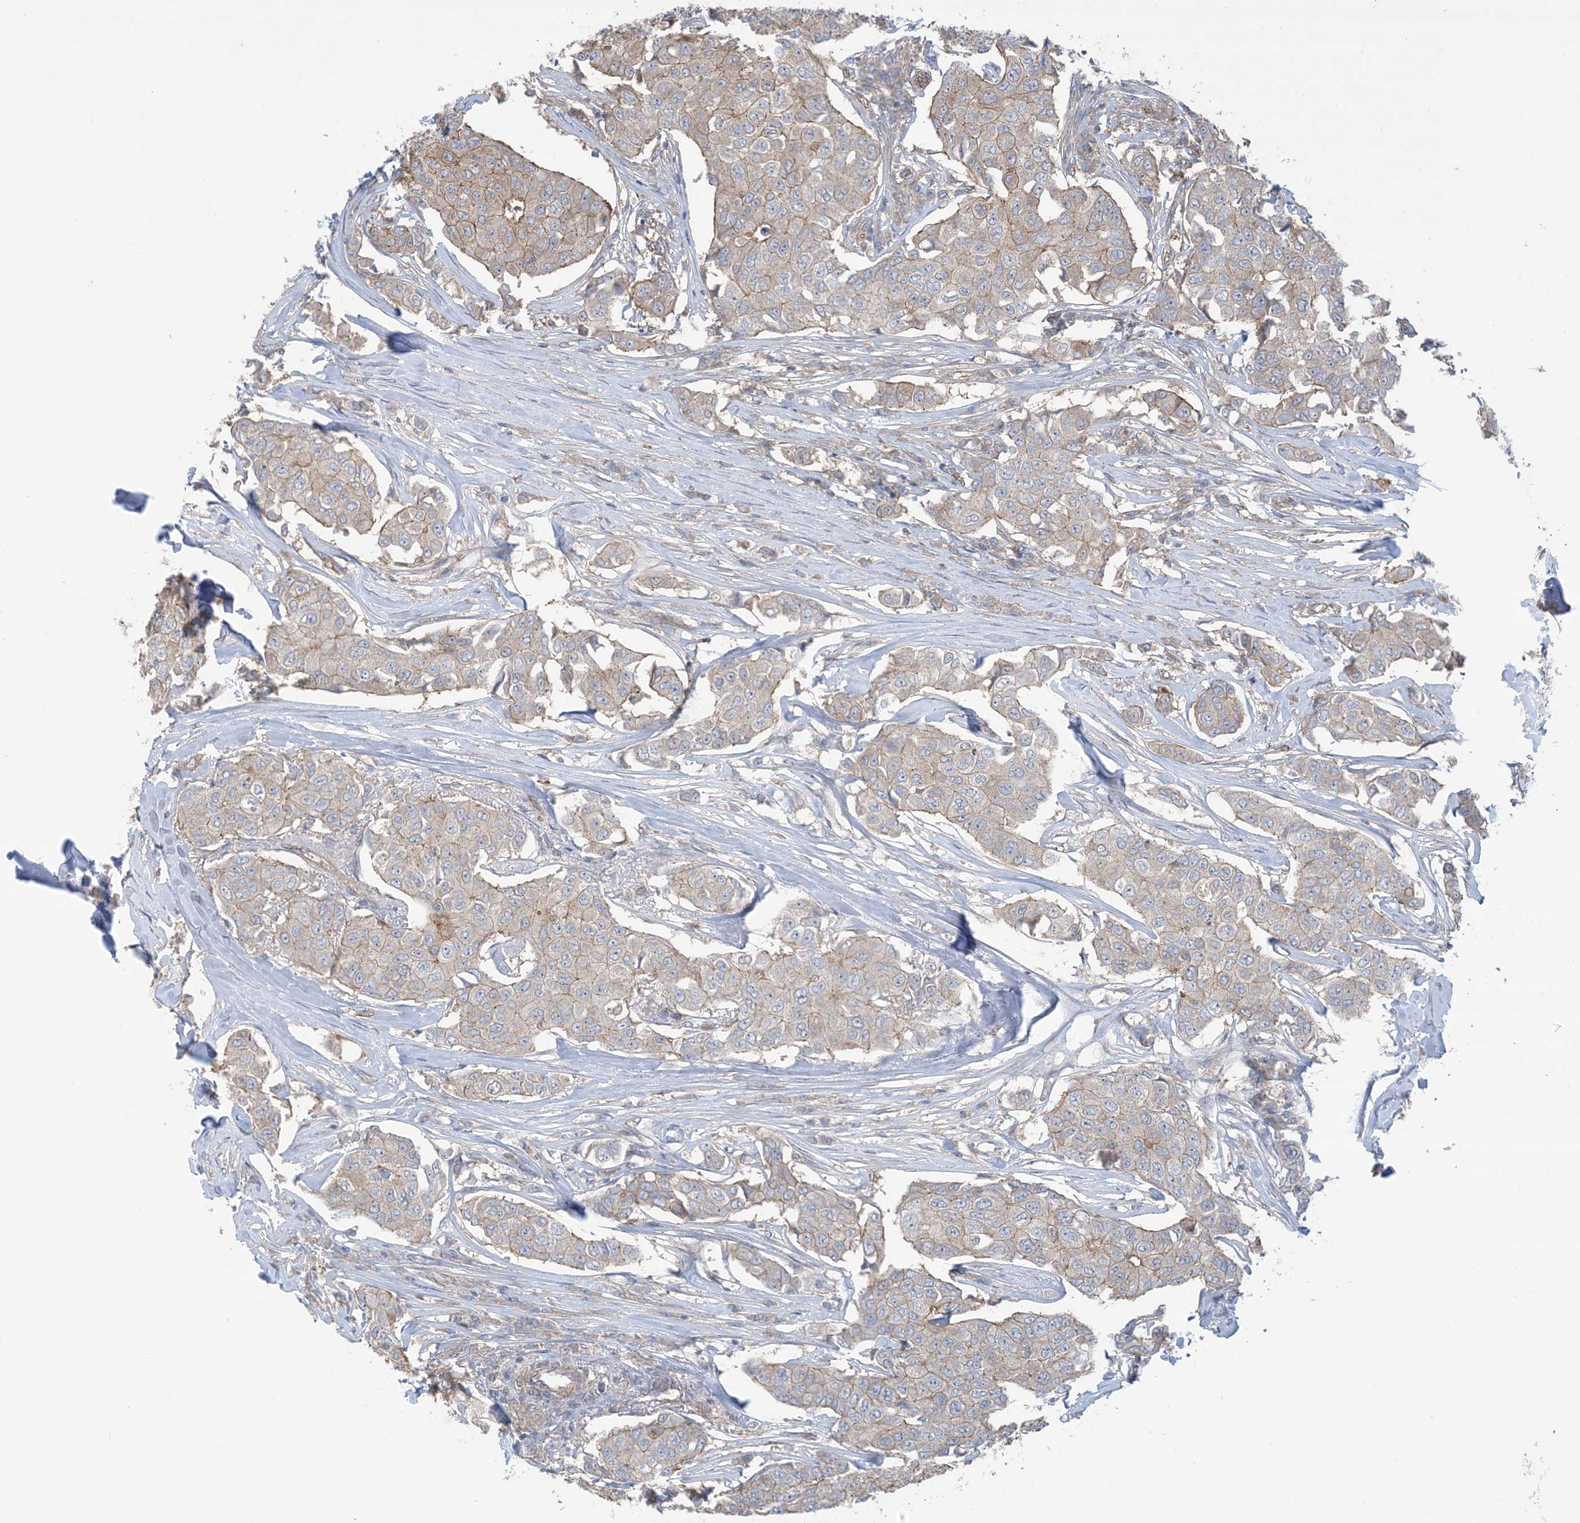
{"staining": {"intensity": "weak", "quantity": "25%-75%", "location": "cytoplasmic/membranous"}, "tissue": "breast cancer", "cell_type": "Tumor cells", "image_type": "cancer", "snomed": [{"axis": "morphology", "description": "Duct carcinoma"}, {"axis": "topography", "description": "Breast"}], "caption": "Weak cytoplasmic/membranous positivity is appreciated in approximately 25%-75% of tumor cells in intraductal carcinoma (breast). (DAB IHC with brightfield microscopy, high magnification).", "gene": "CCNY", "patient": {"sex": "female", "age": 80}}